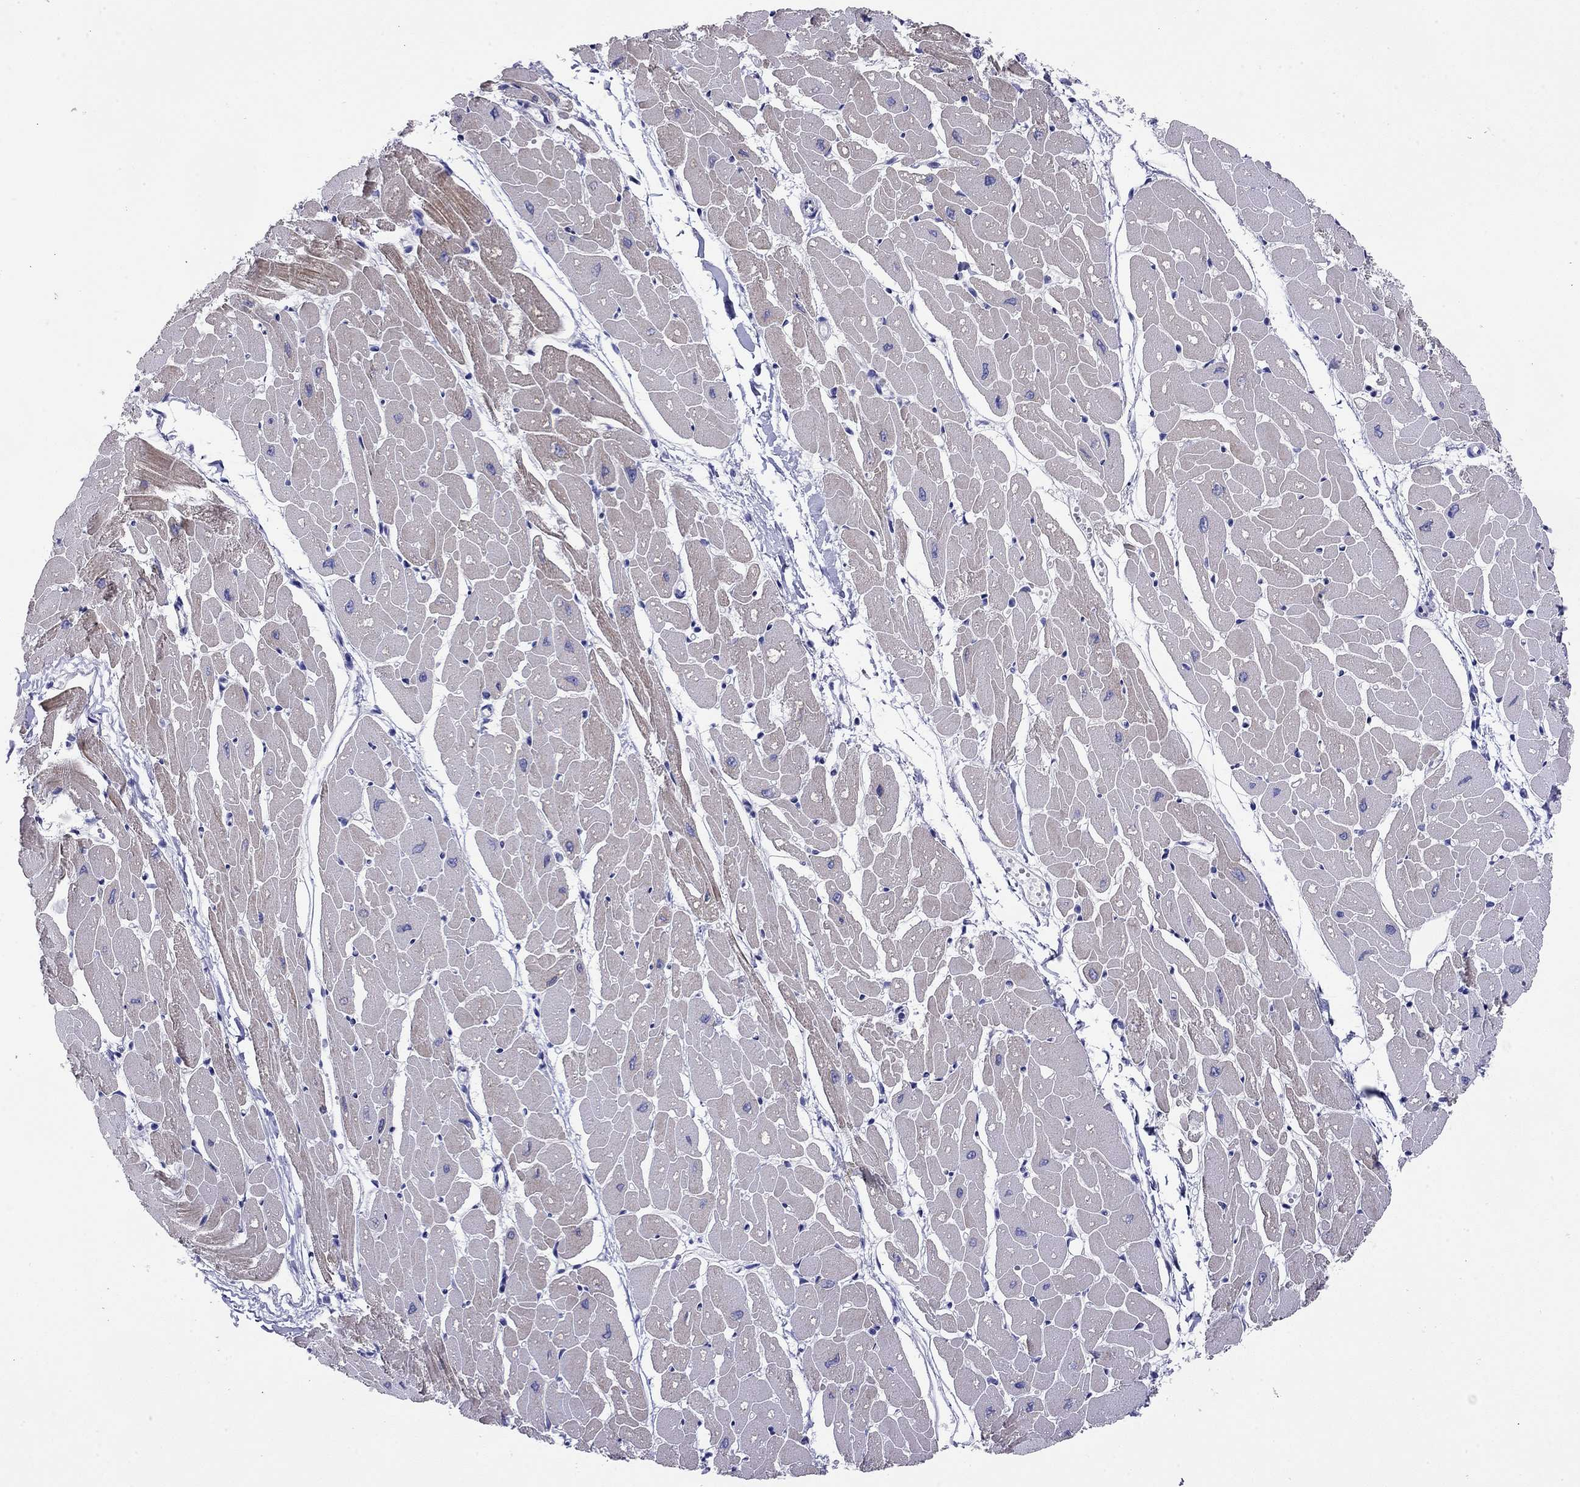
{"staining": {"intensity": "moderate", "quantity": "25%-75%", "location": "cytoplasmic/membranous"}, "tissue": "heart muscle", "cell_type": "Cardiomyocytes", "image_type": "normal", "snomed": [{"axis": "morphology", "description": "Normal tissue, NOS"}, {"axis": "topography", "description": "Heart"}], "caption": "Immunohistochemical staining of unremarkable heart muscle reveals moderate cytoplasmic/membranous protein positivity in approximately 25%-75% of cardiomyocytes. (Stains: DAB (3,3'-diaminobenzidine) in brown, nuclei in blue, Microscopy: brightfield microscopy at high magnification).", "gene": "CMYA5", "patient": {"sex": "male", "age": 57}}